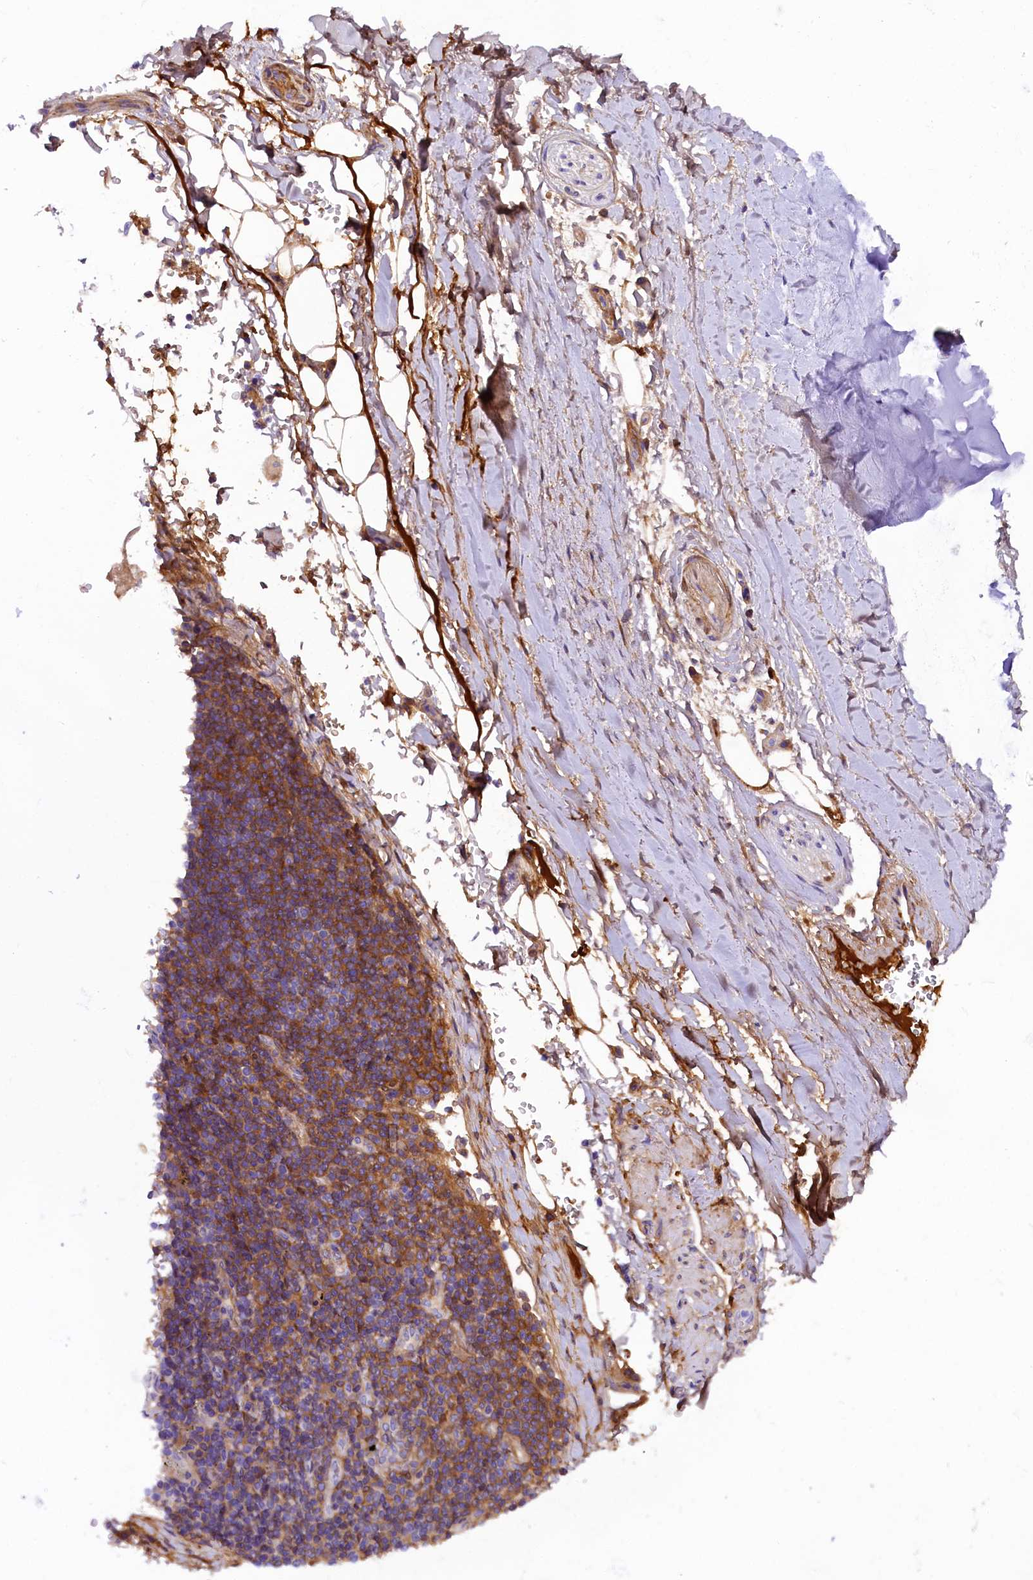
{"staining": {"intensity": "moderate", "quantity": "25%-75%", "location": "cytoplasmic/membranous"}, "tissue": "adipose tissue", "cell_type": "Adipocytes", "image_type": "normal", "snomed": [{"axis": "morphology", "description": "Normal tissue, NOS"}, {"axis": "topography", "description": "Lymph node"}, {"axis": "topography", "description": "Cartilage tissue"}, {"axis": "topography", "description": "Bronchus"}], "caption": "The histopathology image demonstrates staining of unremarkable adipose tissue, revealing moderate cytoplasmic/membranous protein positivity (brown color) within adipocytes.", "gene": "SOD3", "patient": {"sex": "male", "age": 63}}